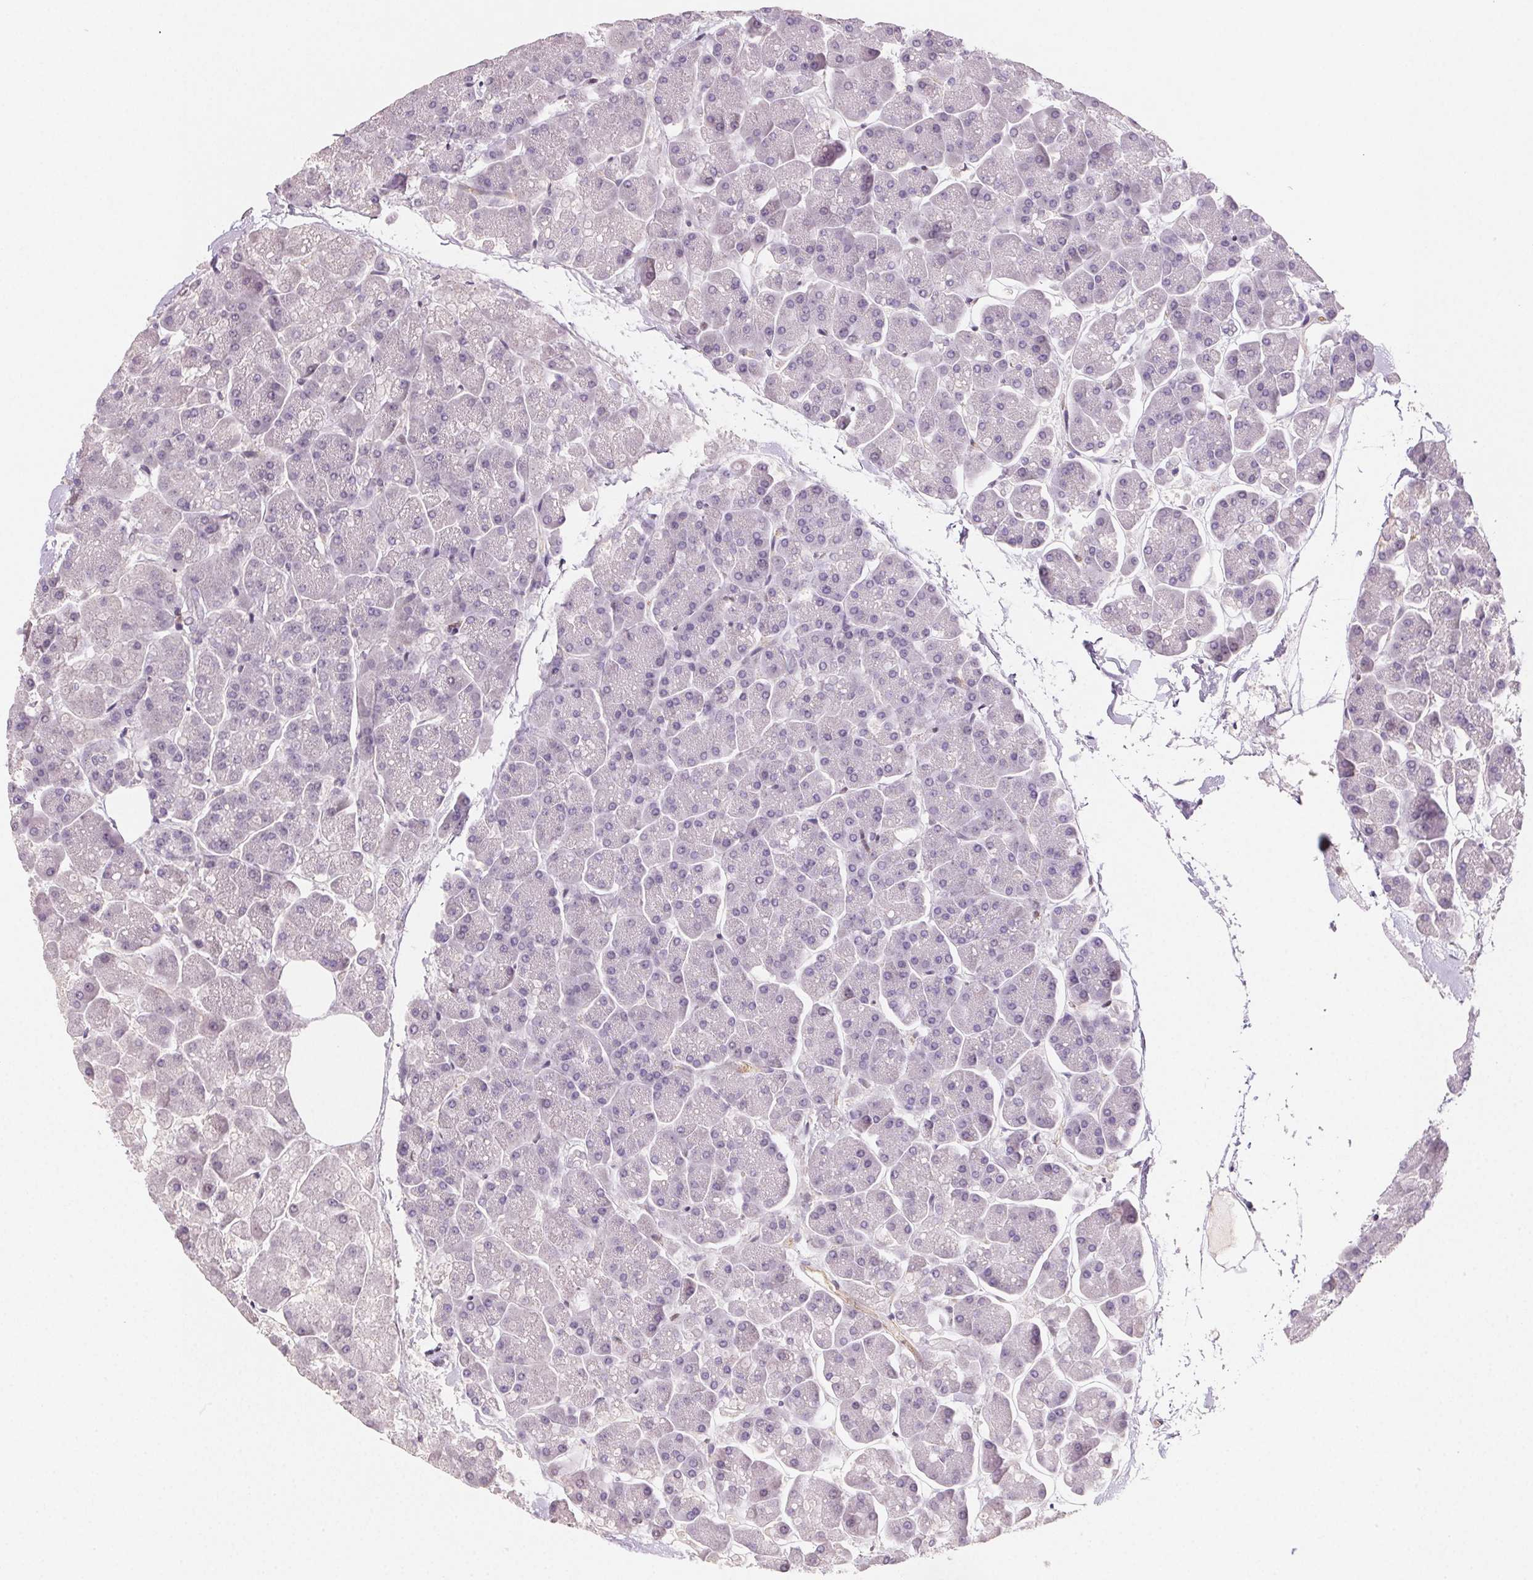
{"staining": {"intensity": "negative", "quantity": "none", "location": "none"}, "tissue": "pancreas", "cell_type": "Exocrine glandular cells", "image_type": "normal", "snomed": [{"axis": "morphology", "description": "Normal tissue, NOS"}, {"axis": "topography", "description": "Pancreas"}, {"axis": "topography", "description": "Peripheral nerve tissue"}], "caption": "A histopathology image of pancreas stained for a protein exhibits no brown staining in exocrine glandular cells.", "gene": "GBP1", "patient": {"sex": "male", "age": 54}}